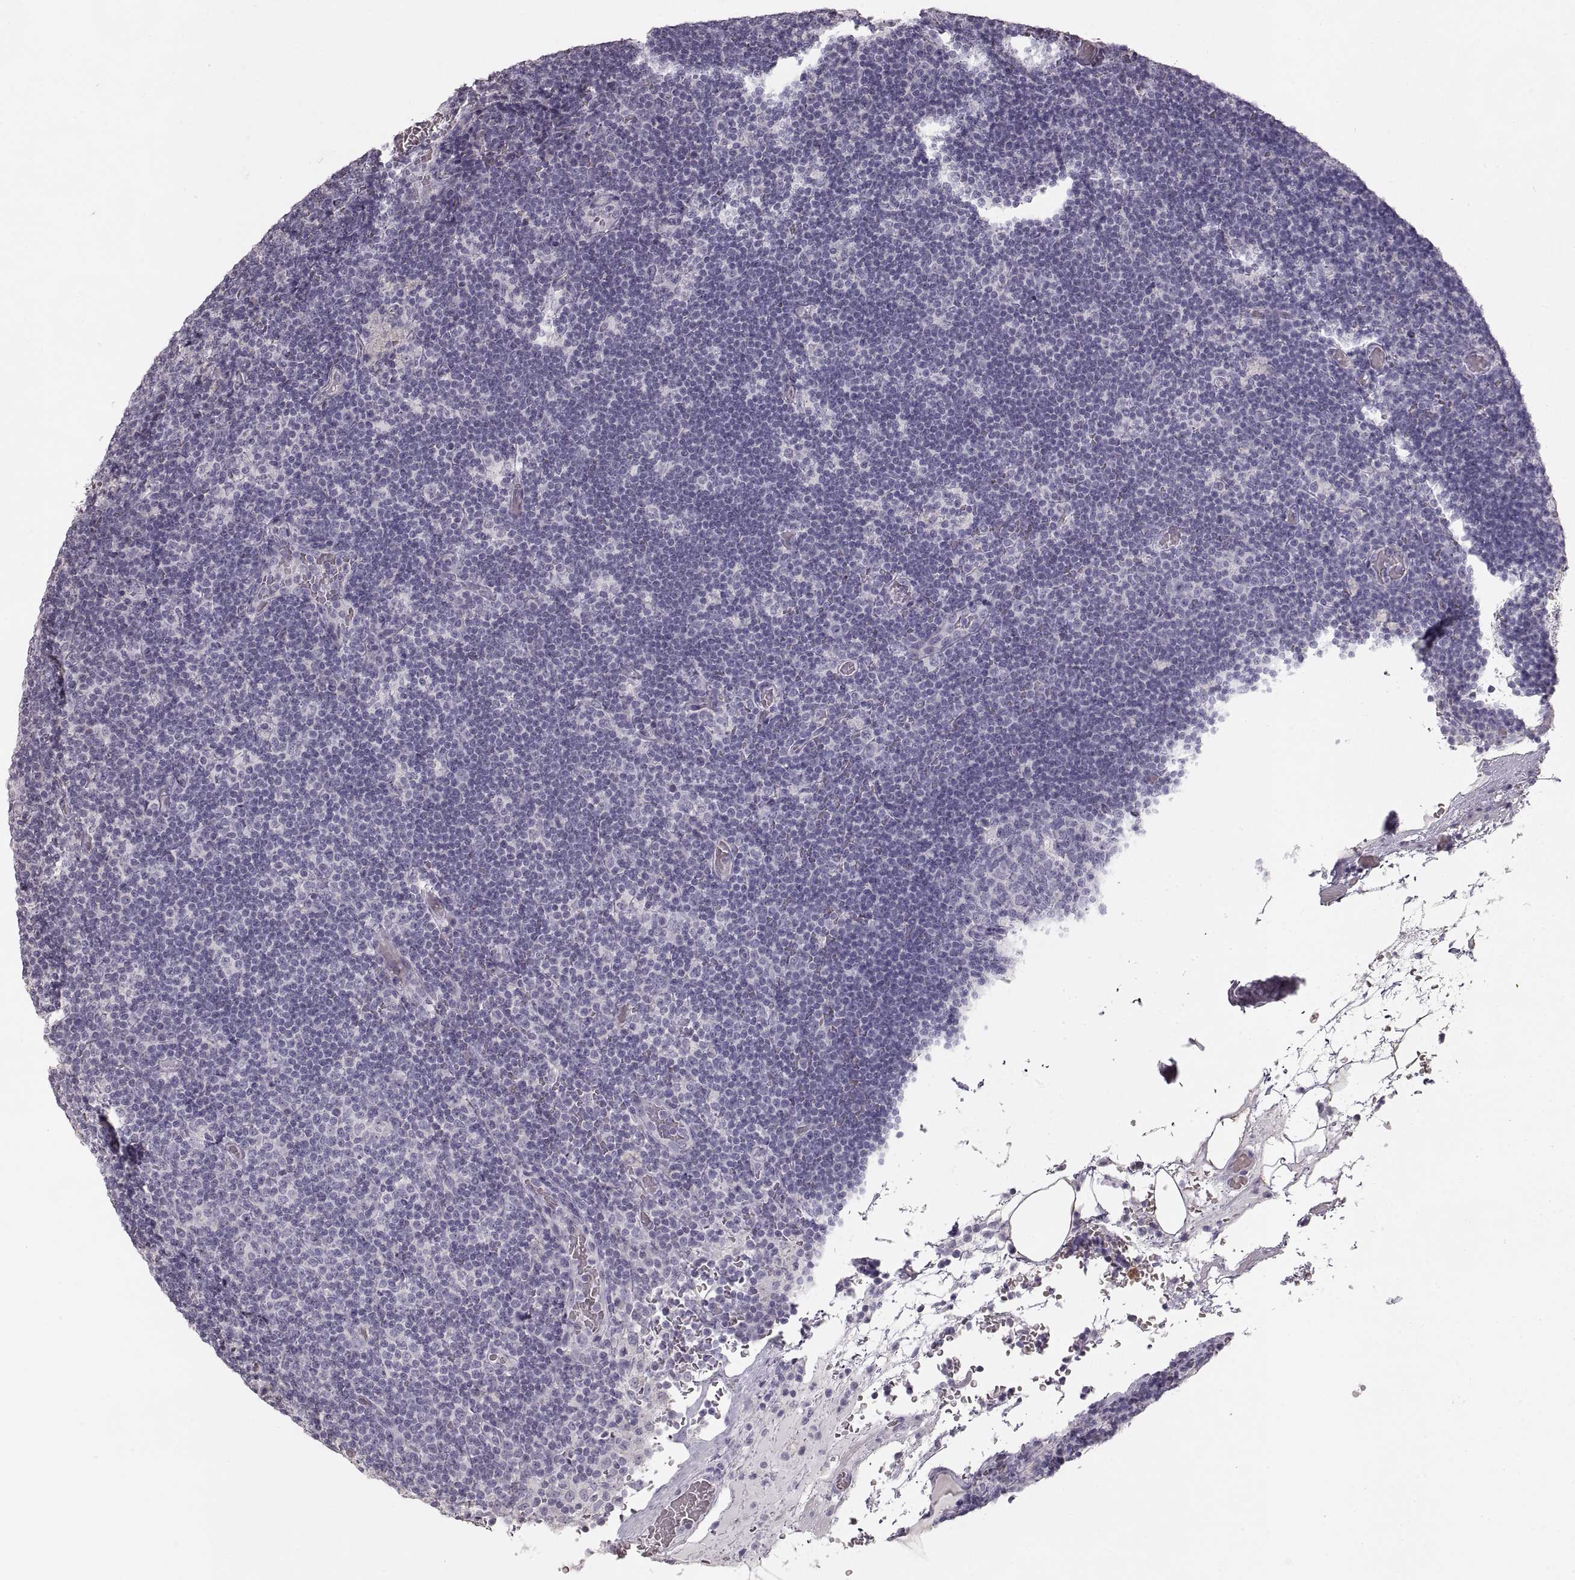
{"staining": {"intensity": "negative", "quantity": "none", "location": "none"}, "tissue": "lymph node", "cell_type": "Germinal center cells", "image_type": "normal", "snomed": [{"axis": "morphology", "description": "Normal tissue, NOS"}, {"axis": "topography", "description": "Lymph node"}], "caption": "Human lymph node stained for a protein using immunohistochemistry shows no staining in germinal center cells.", "gene": "ZP3", "patient": {"sex": "male", "age": 63}}